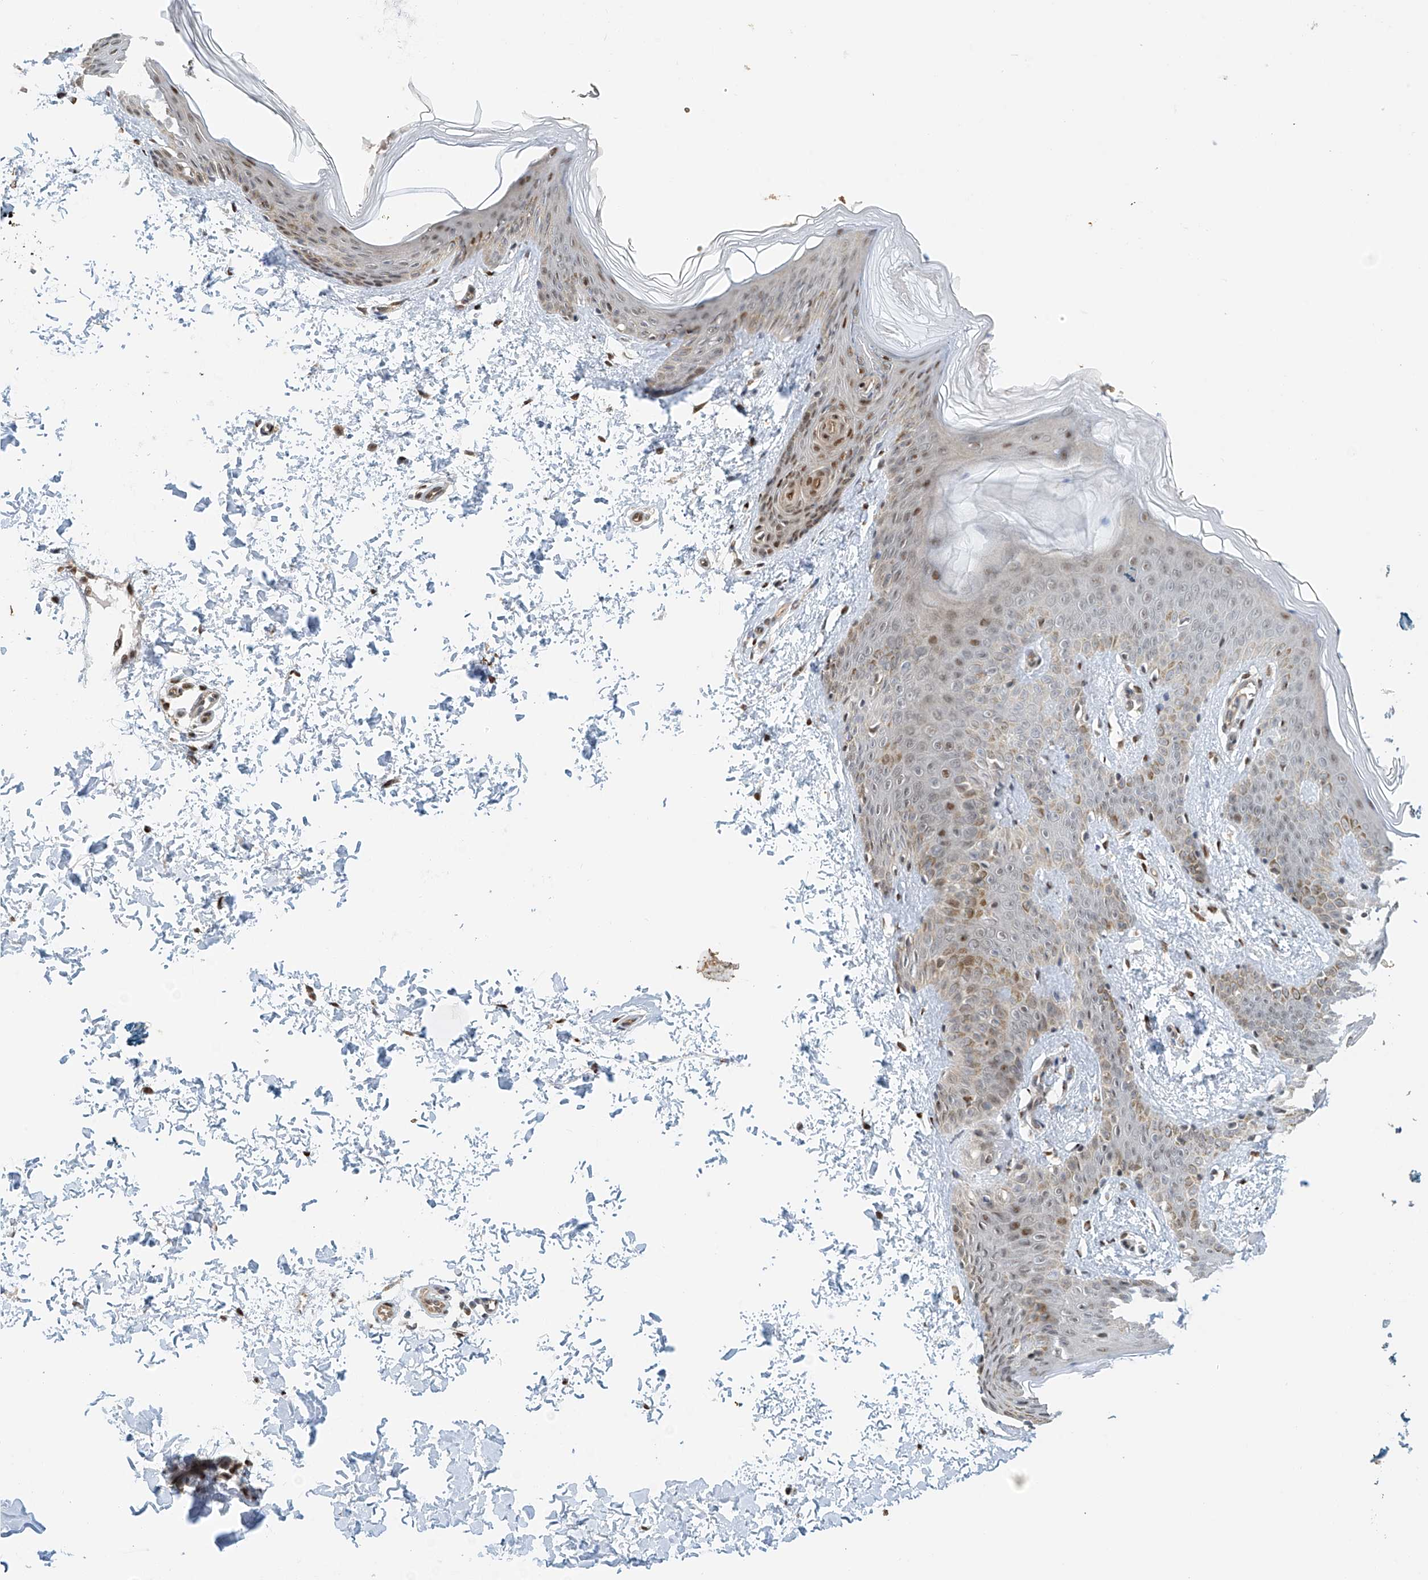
{"staining": {"intensity": "moderate", "quantity": ">75%", "location": "cytoplasmic/membranous,nuclear"}, "tissue": "skin", "cell_type": "Fibroblasts", "image_type": "normal", "snomed": [{"axis": "morphology", "description": "Normal tissue, NOS"}, {"axis": "morphology", "description": "Neoplasm, benign, NOS"}, {"axis": "topography", "description": "Skin"}, {"axis": "topography", "description": "Soft tissue"}], "caption": "The histopathology image reveals a brown stain indicating the presence of a protein in the cytoplasmic/membranous,nuclear of fibroblasts in skin. The staining was performed using DAB (3,3'-diaminobenzidine) to visualize the protein expression in brown, while the nuclei were stained in blue with hematoxylin (Magnification: 20x).", "gene": "ZNF514", "patient": {"sex": "male", "age": 26}}